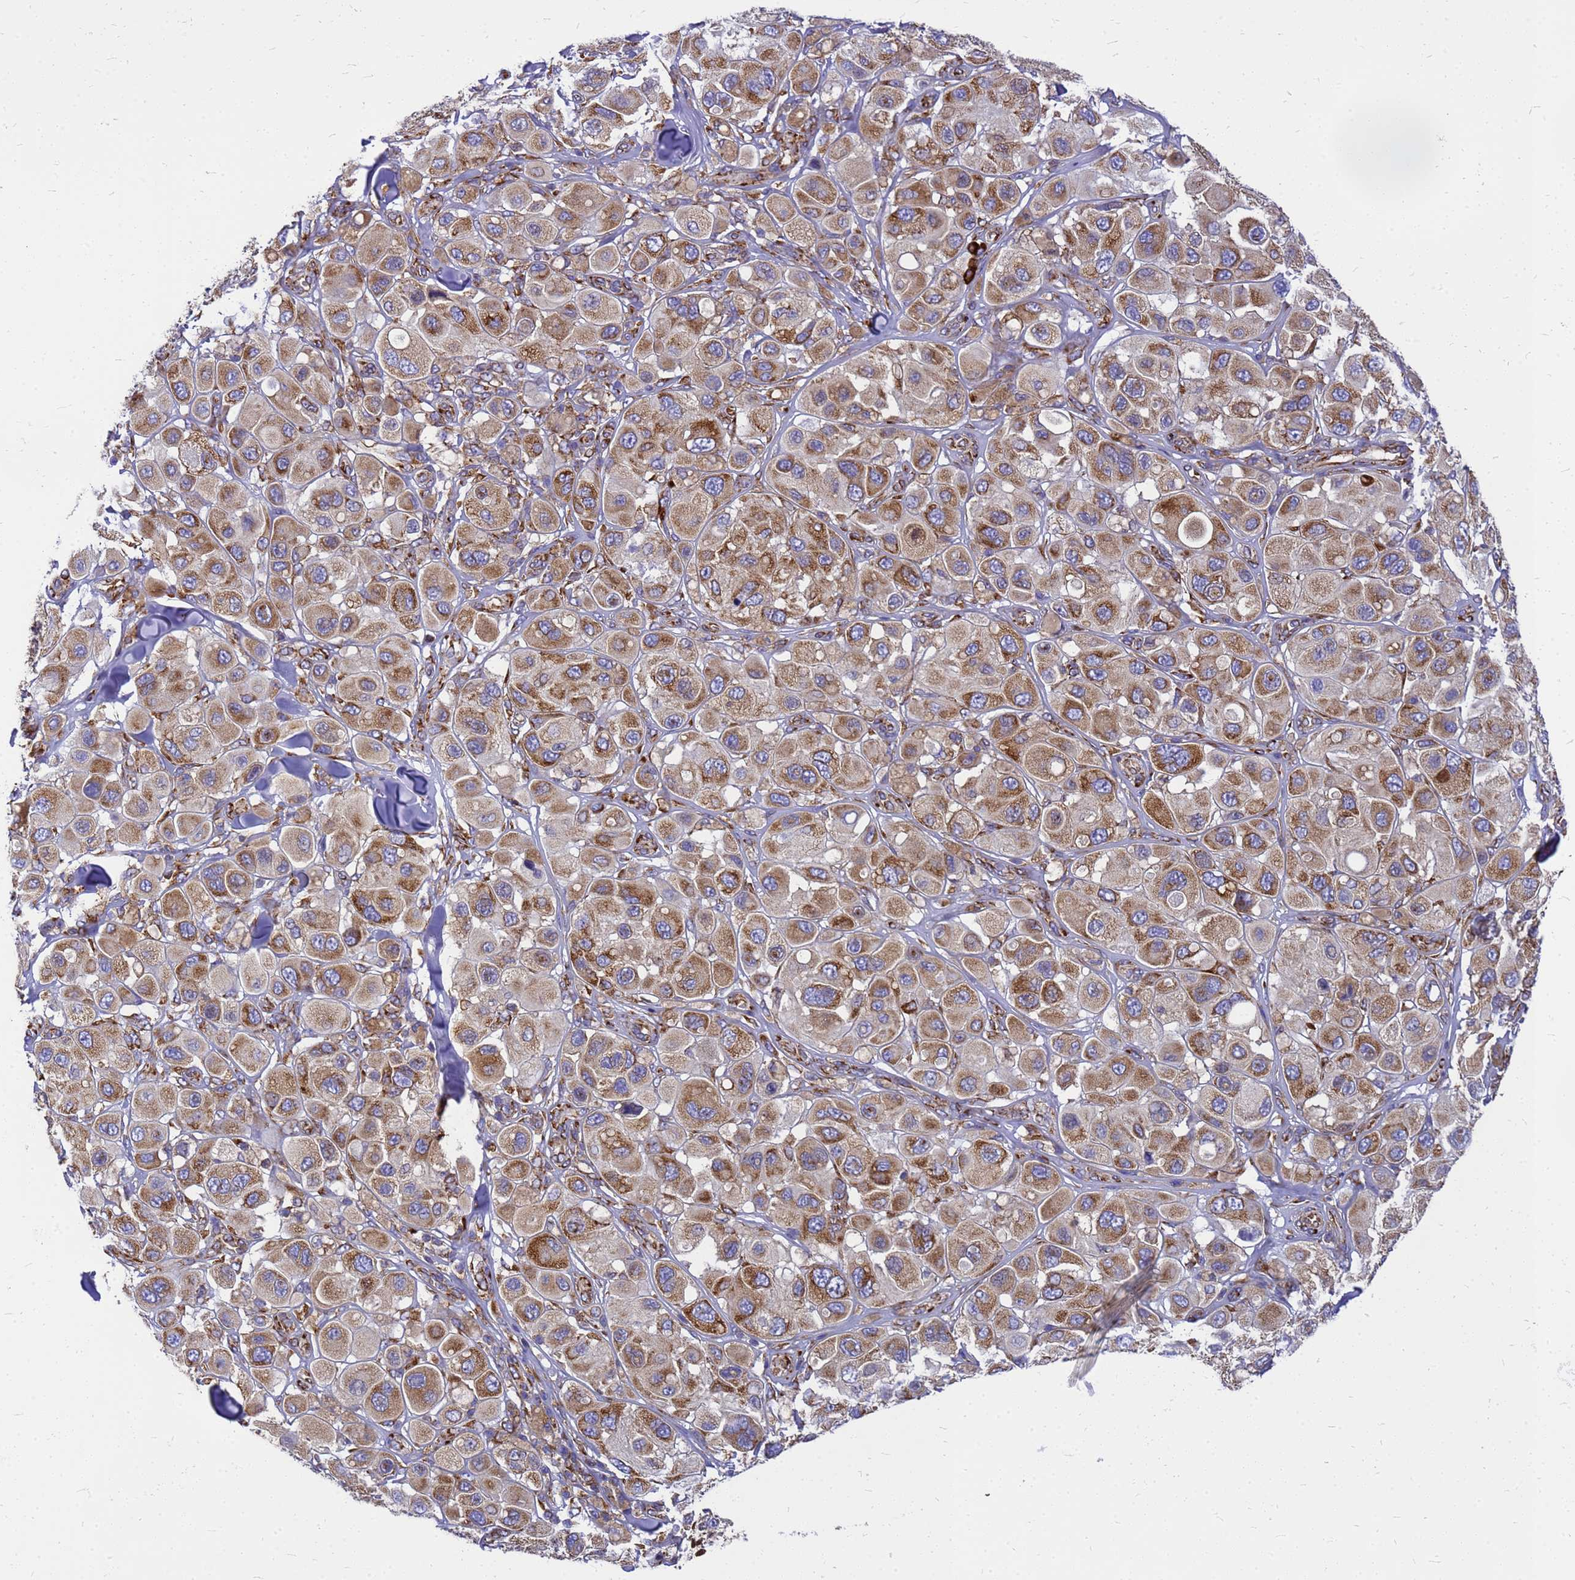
{"staining": {"intensity": "moderate", "quantity": ">75%", "location": "cytoplasmic/membranous"}, "tissue": "melanoma", "cell_type": "Tumor cells", "image_type": "cancer", "snomed": [{"axis": "morphology", "description": "Malignant melanoma, Metastatic site"}, {"axis": "topography", "description": "Skin"}], "caption": "The micrograph reveals a brown stain indicating the presence of a protein in the cytoplasmic/membranous of tumor cells in melanoma.", "gene": "EEF1D", "patient": {"sex": "male", "age": 41}}